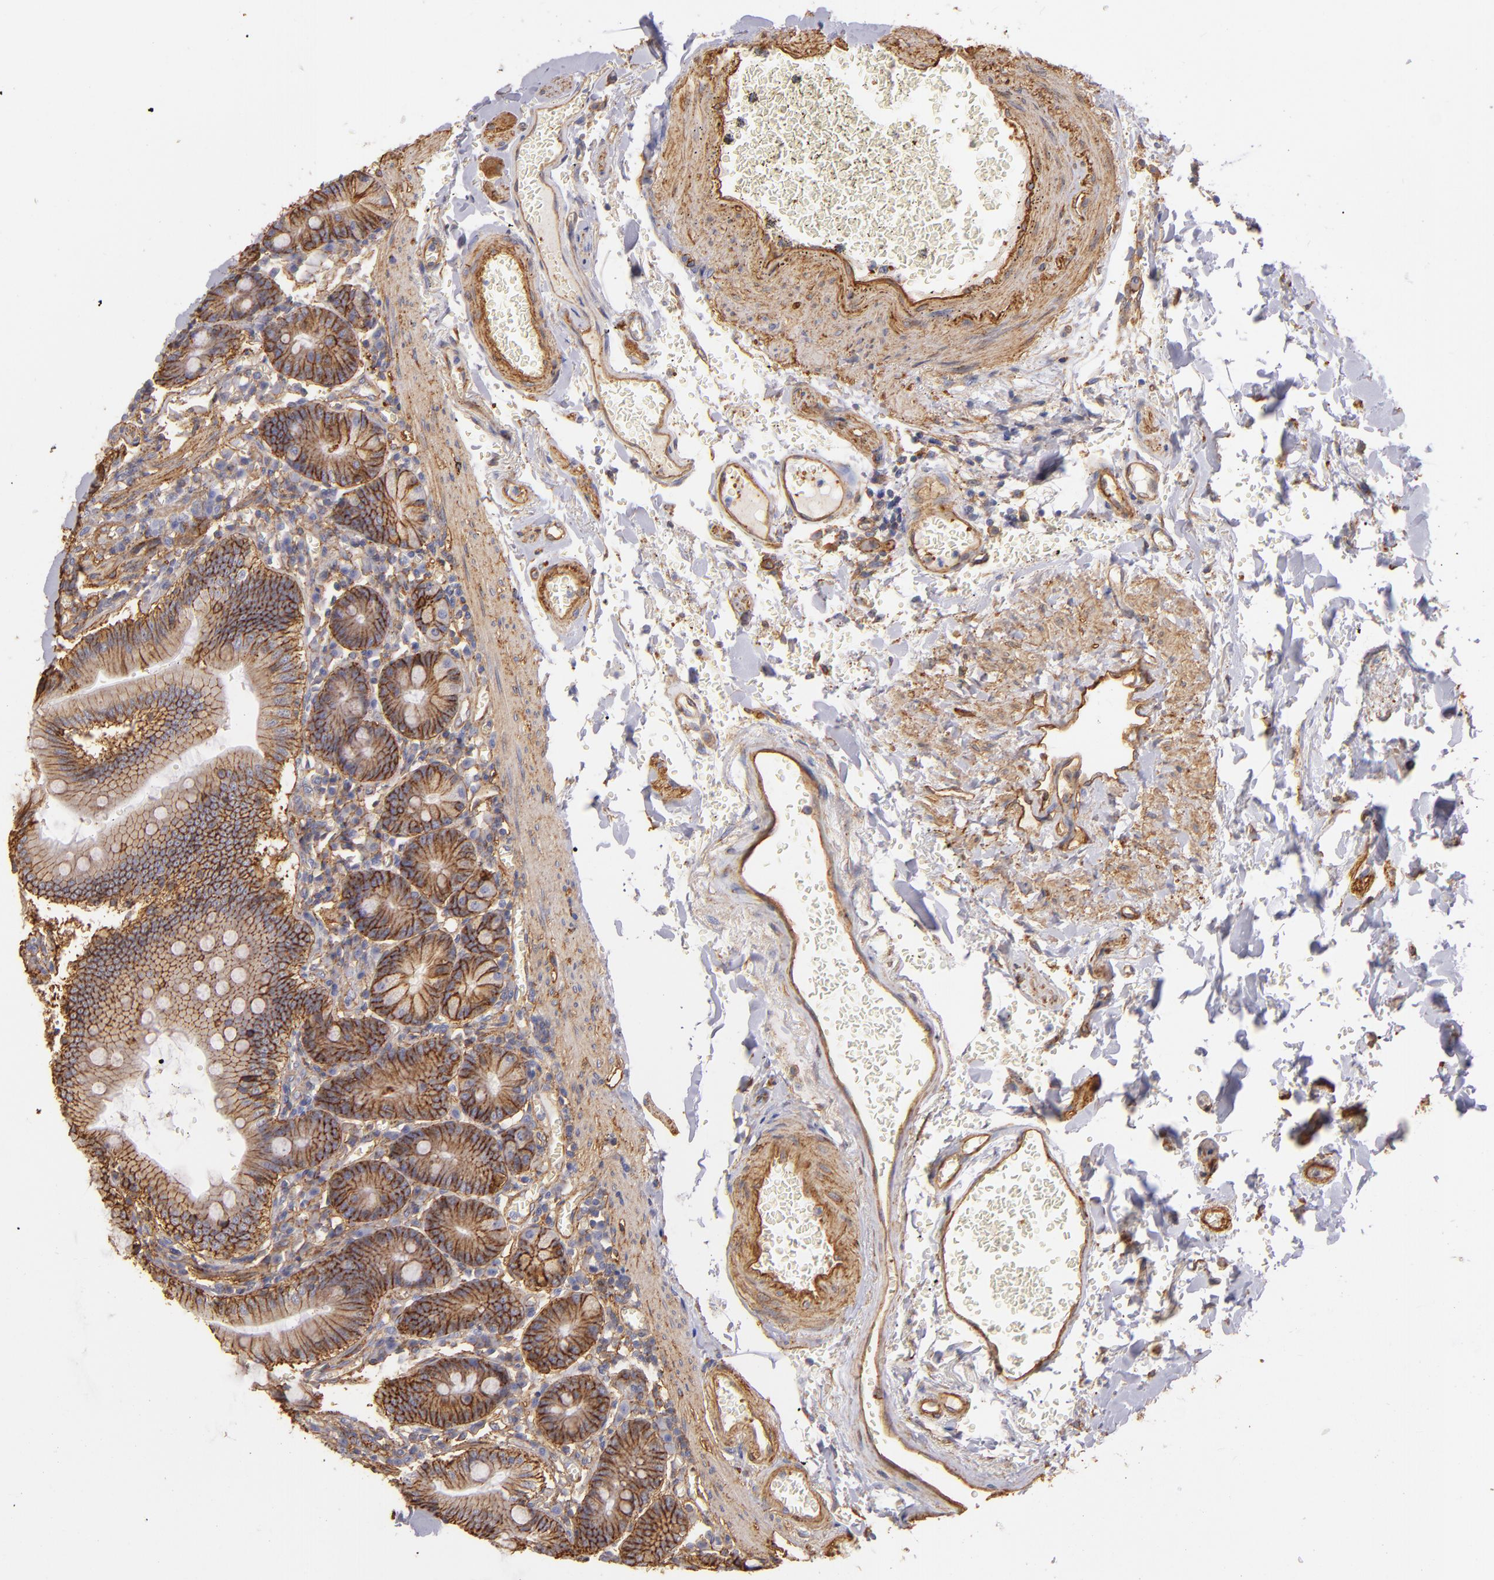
{"staining": {"intensity": "moderate", "quantity": ">75%", "location": "cytoplasmic/membranous"}, "tissue": "small intestine", "cell_type": "Glandular cells", "image_type": "normal", "snomed": [{"axis": "morphology", "description": "Normal tissue, NOS"}, {"axis": "topography", "description": "Small intestine"}], "caption": "A micrograph showing moderate cytoplasmic/membranous positivity in about >75% of glandular cells in benign small intestine, as visualized by brown immunohistochemical staining.", "gene": "CD151", "patient": {"sex": "male", "age": 71}}